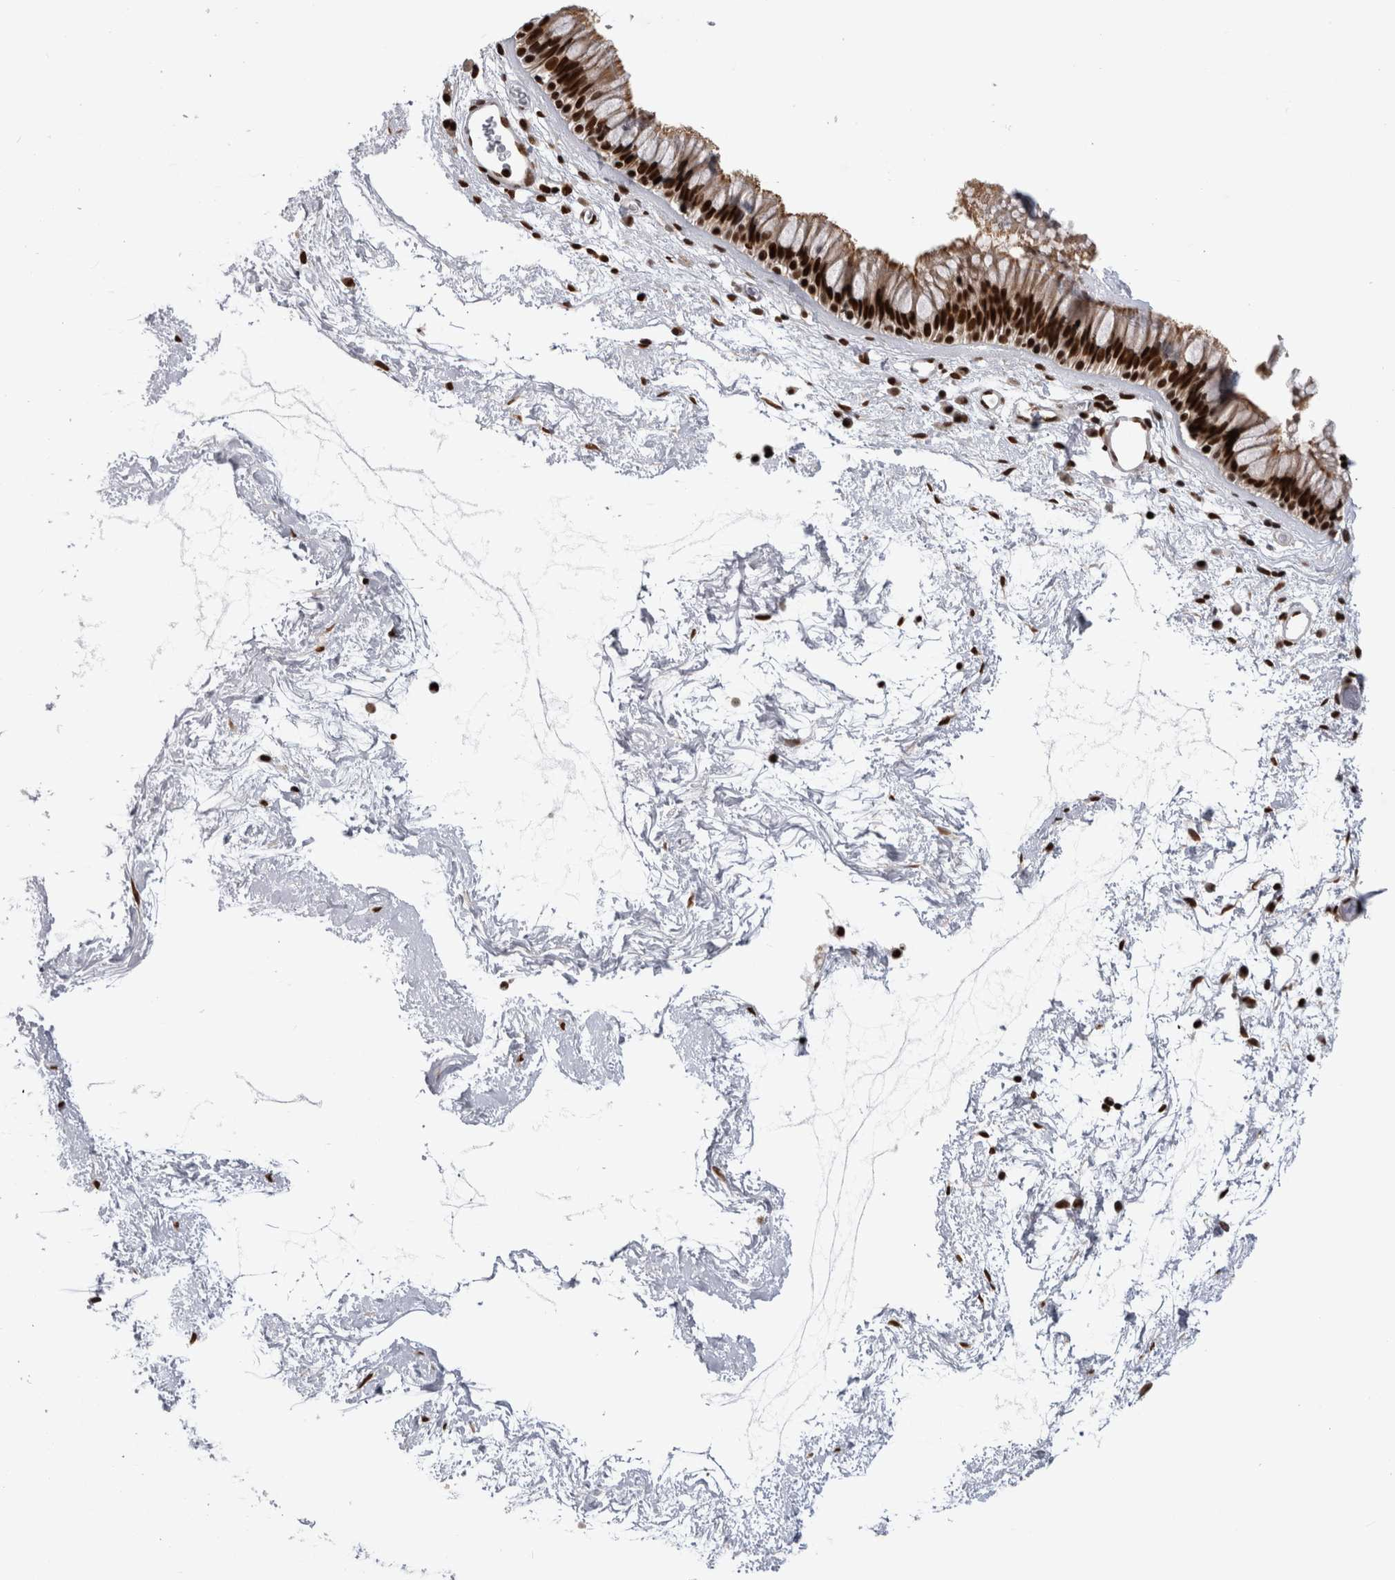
{"staining": {"intensity": "strong", "quantity": ">75%", "location": "nuclear"}, "tissue": "nasopharynx", "cell_type": "Respiratory epithelial cells", "image_type": "normal", "snomed": [{"axis": "morphology", "description": "Normal tissue, NOS"}, {"axis": "morphology", "description": "Inflammation, NOS"}, {"axis": "topography", "description": "Nasopharynx"}], "caption": "Brown immunohistochemical staining in unremarkable human nasopharynx exhibits strong nuclear positivity in approximately >75% of respiratory epithelial cells.", "gene": "ZSCAN2", "patient": {"sex": "male", "age": 48}}